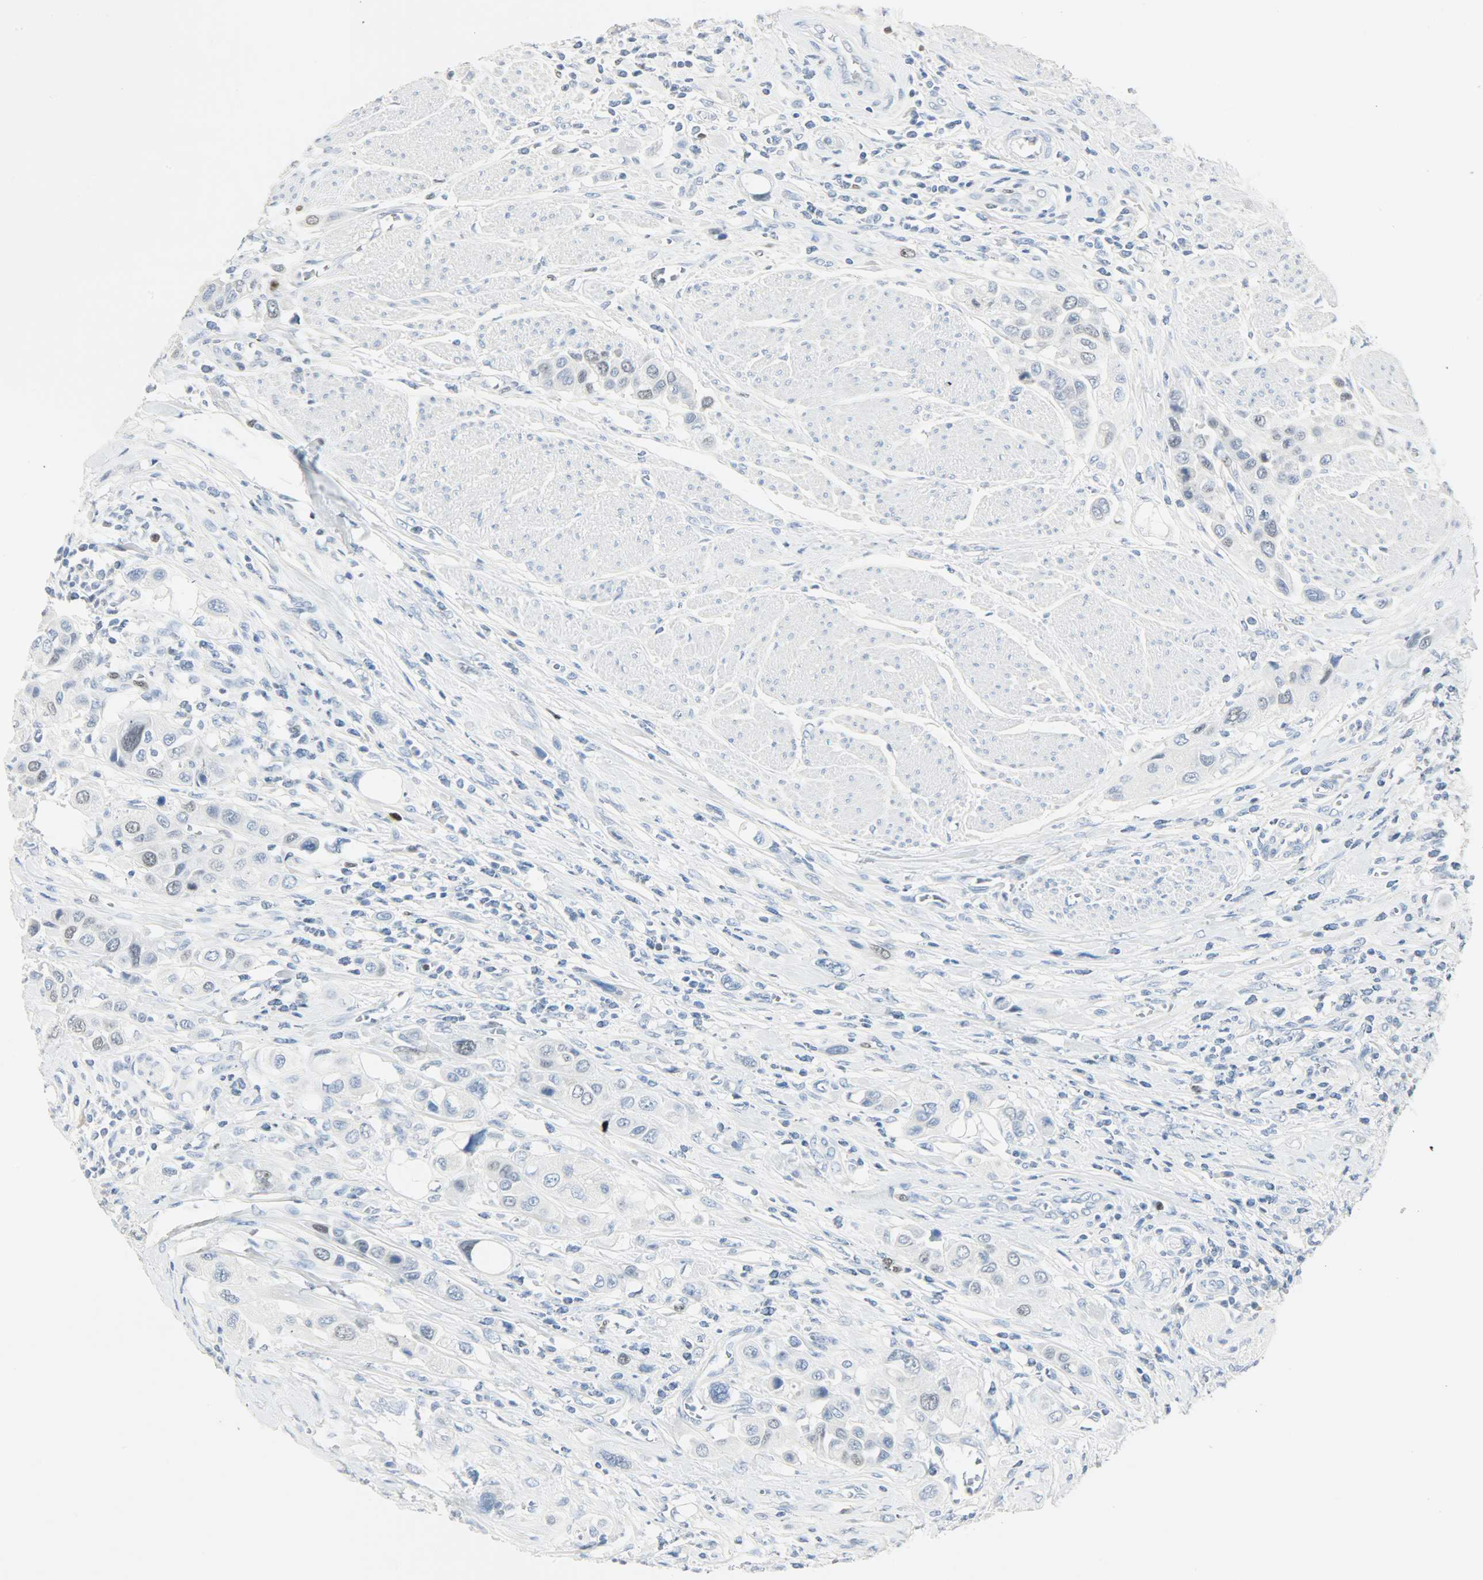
{"staining": {"intensity": "negative", "quantity": "none", "location": "none"}, "tissue": "urothelial cancer", "cell_type": "Tumor cells", "image_type": "cancer", "snomed": [{"axis": "morphology", "description": "Urothelial carcinoma, High grade"}, {"axis": "topography", "description": "Urinary bladder"}], "caption": "Protein analysis of urothelial carcinoma (high-grade) shows no significant positivity in tumor cells. The staining was performed using DAB (3,3'-diaminobenzidine) to visualize the protein expression in brown, while the nuclei were stained in blue with hematoxylin (Magnification: 20x).", "gene": "HELLS", "patient": {"sex": "male", "age": 50}}